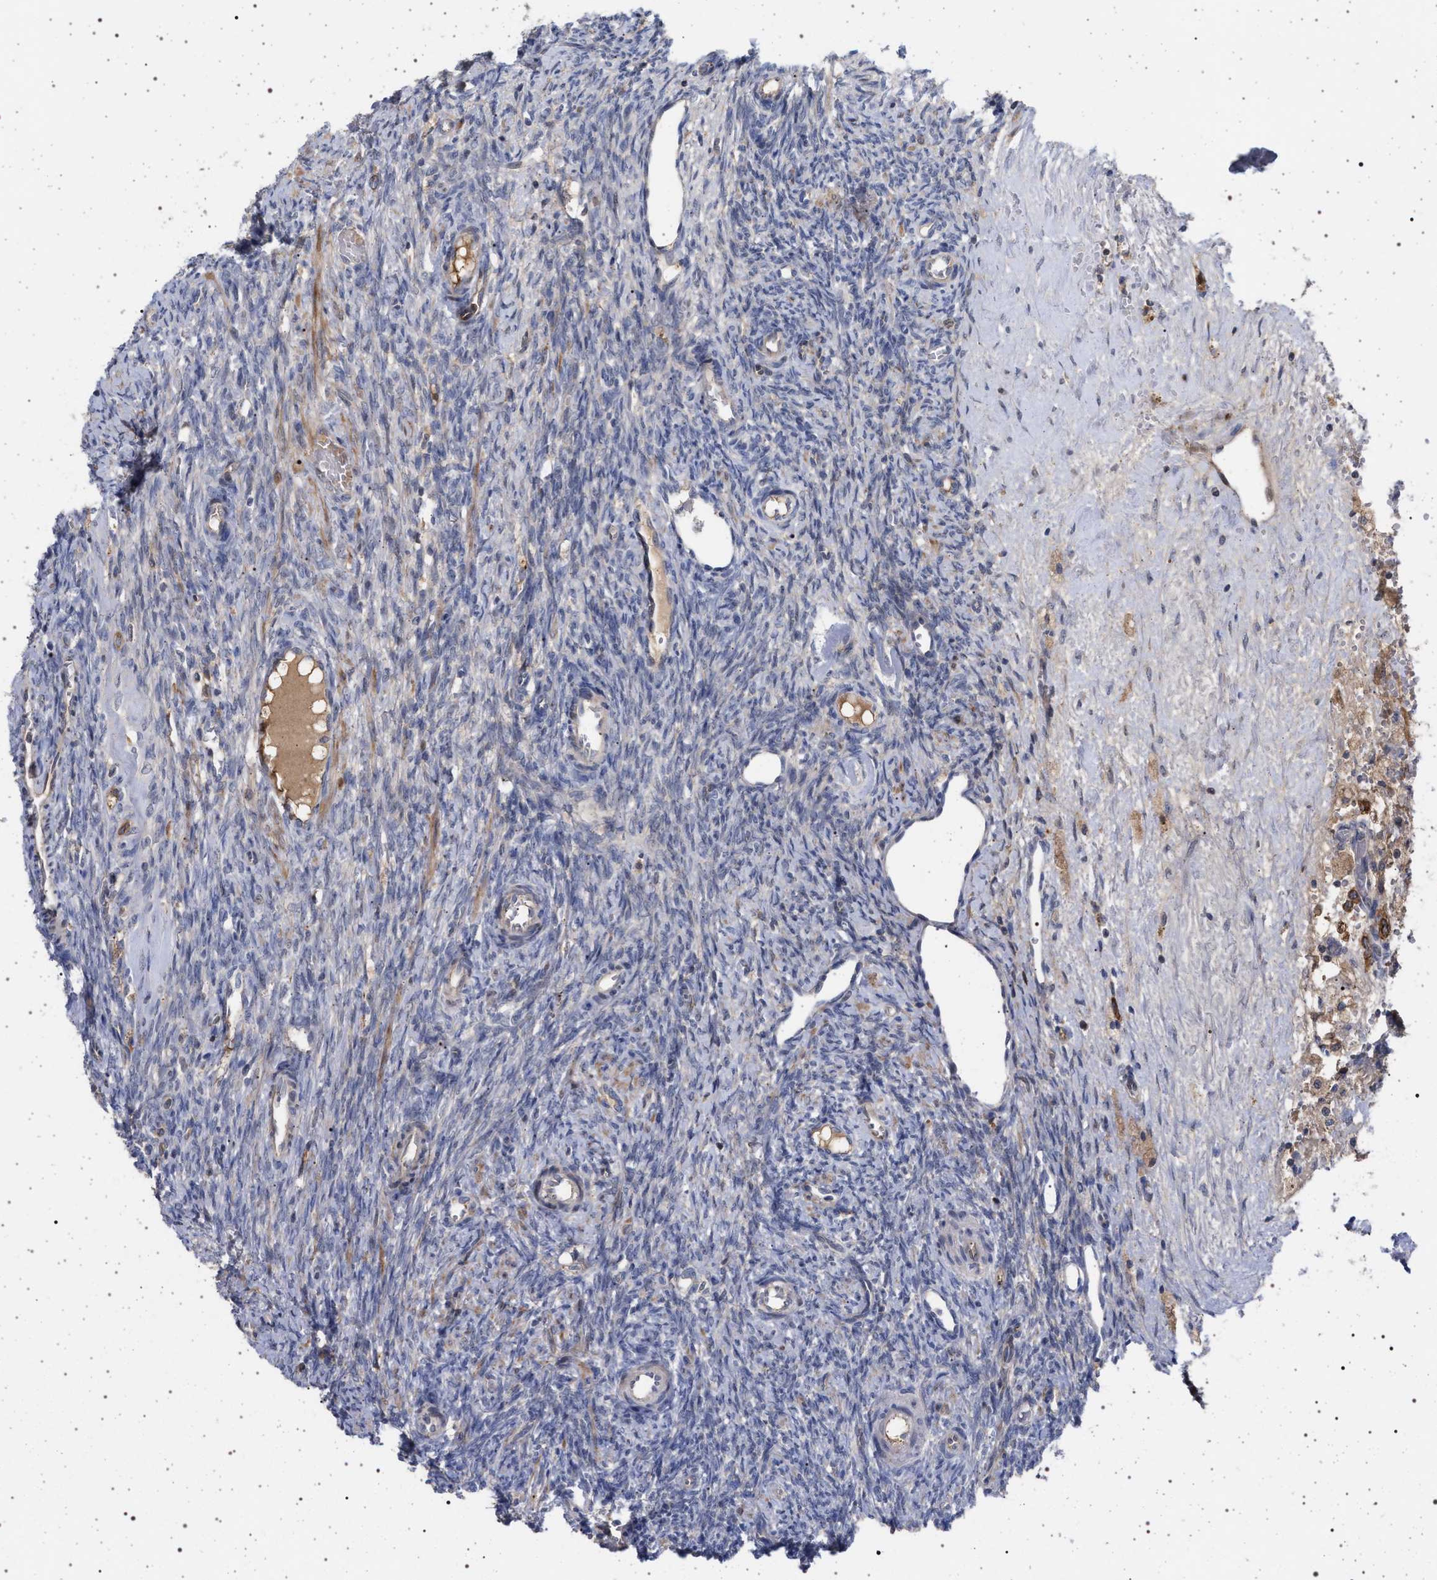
{"staining": {"intensity": "weak", "quantity": ">75%", "location": "cytoplasmic/membranous,nuclear"}, "tissue": "ovary", "cell_type": "Follicle cells", "image_type": "normal", "snomed": [{"axis": "morphology", "description": "Normal tissue, NOS"}, {"axis": "topography", "description": "Ovary"}], "caption": "Immunohistochemical staining of benign ovary reveals >75% levels of weak cytoplasmic/membranous,nuclear protein positivity in approximately >75% of follicle cells.", "gene": "RBM48", "patient": {"sex": "female", "age": 41}}